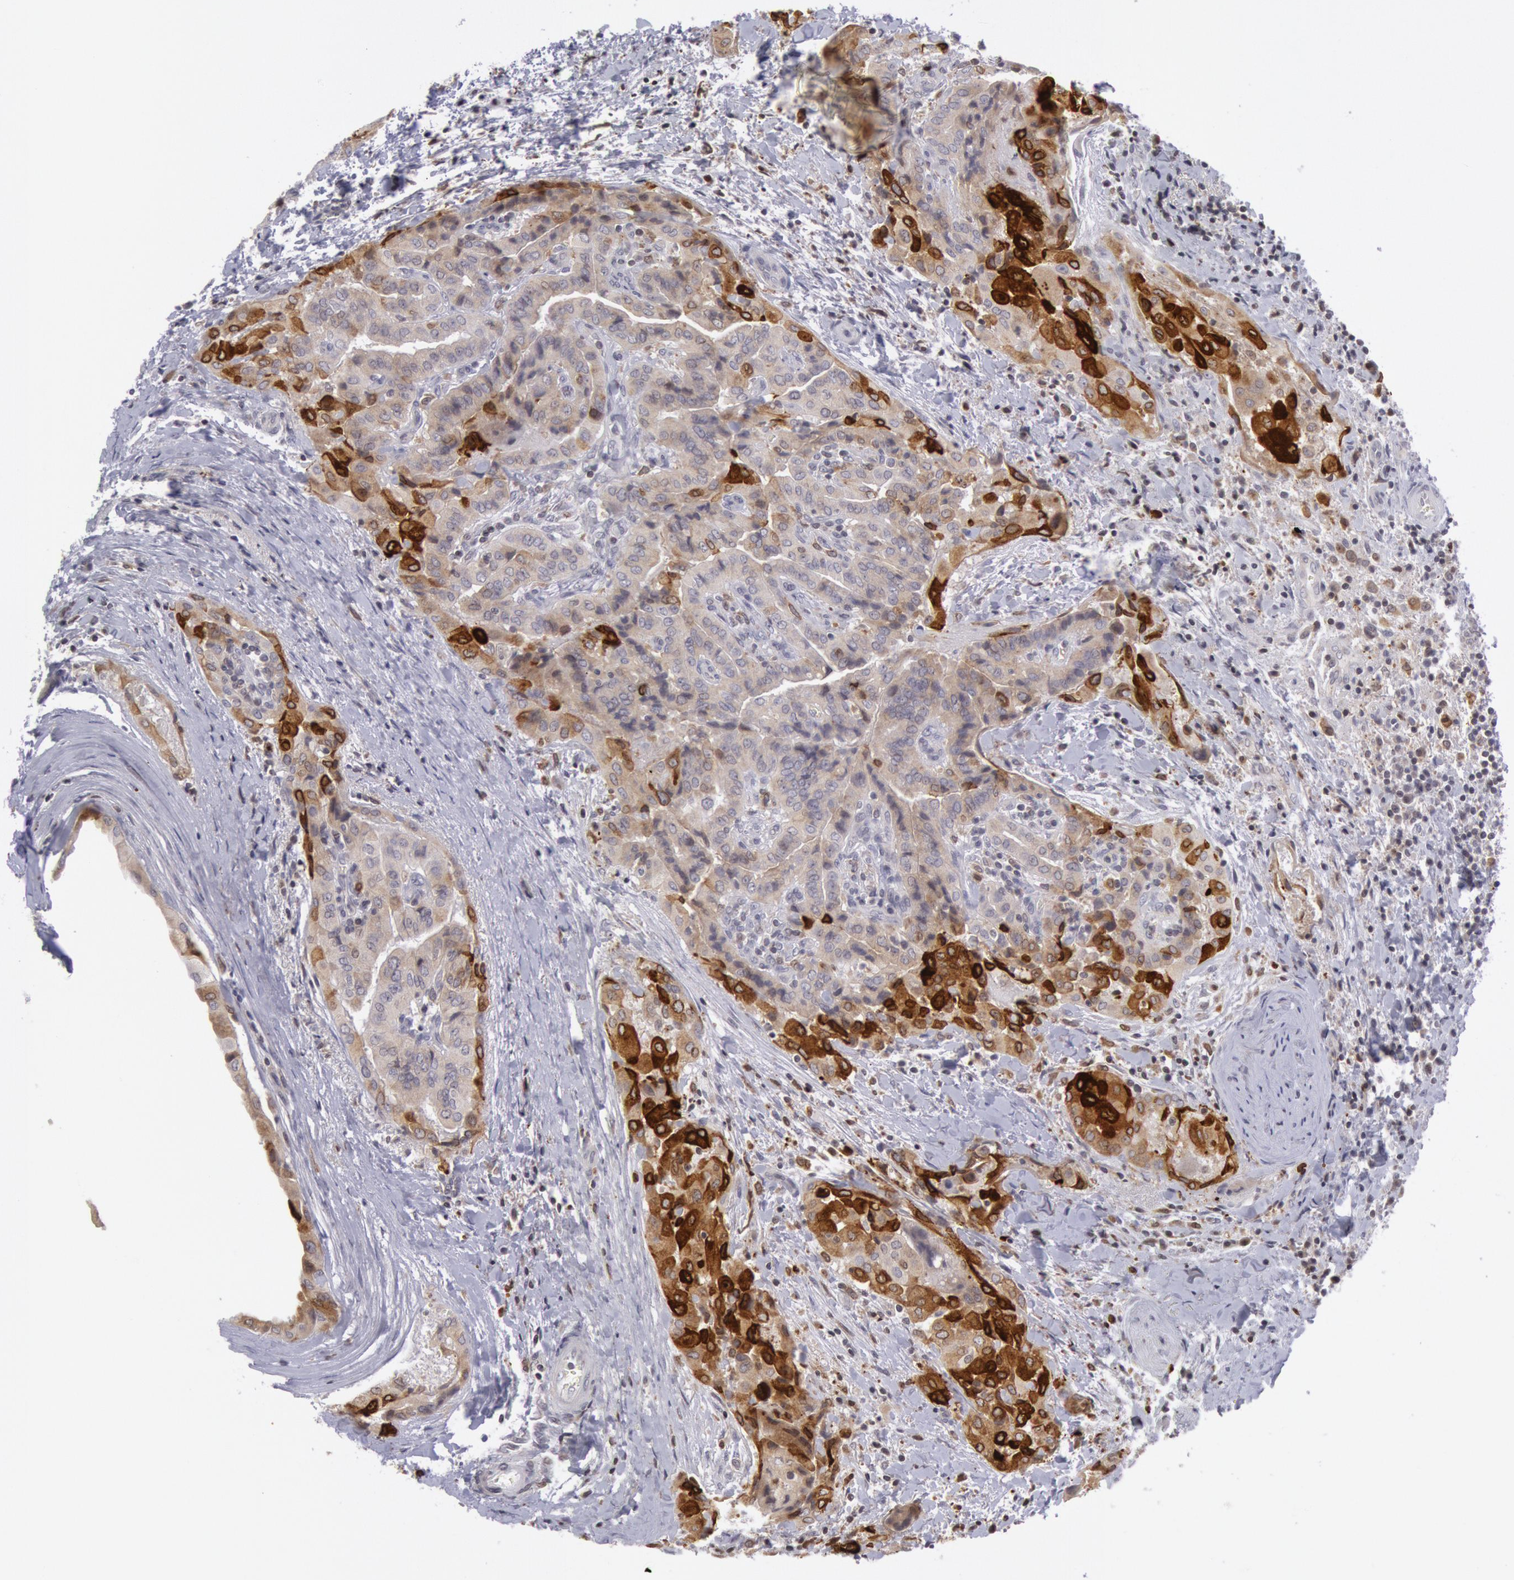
{"staining": {"intensity": "strong", "quantity": "<25%", "location": "cytoplasmic/membranous"}, "tissue": "thyroid cancer", "cell_type": "Tumor cells", "image_type": "cancer", "snomed": [{"axis": "morphology", "description": "Papillary adenocarcinoma, NOS"}, {"axis": "topography", "description": "Thyroid gland"}], "caption": "Thyroid cancer (papillary adenocarcinoma) stained with DAB immunohistochemistry demonstrates medium levels of strong cytoplasmic/membranous expression in approximately <25% of tumor cells.", "gene": "PTGS2", "patient": {"sex": "female", "age": 71}}